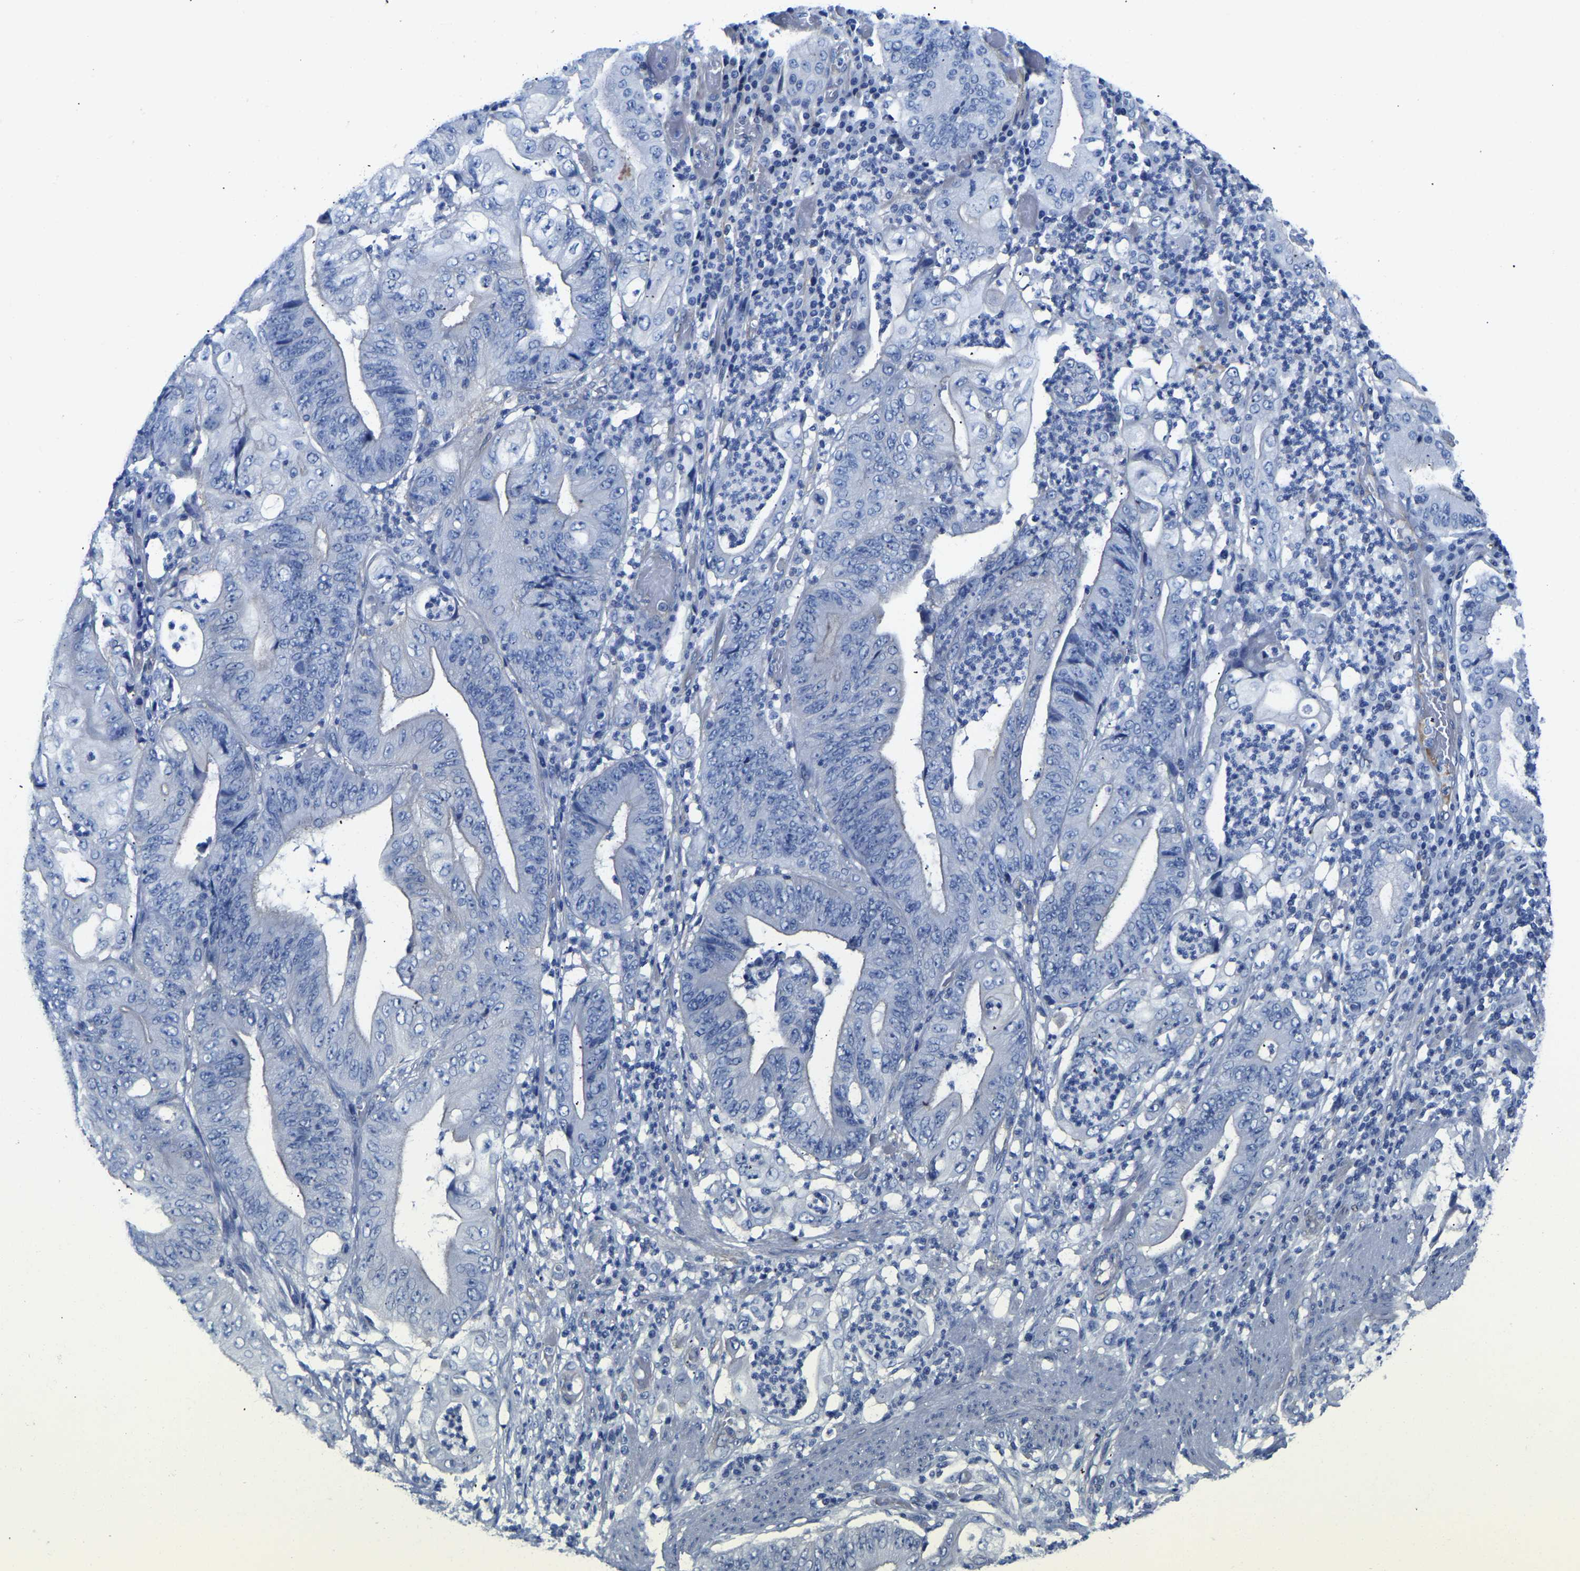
{"staining": {"intensity": "negative", "quantity": "none", "location": "none"}, "tissue": "stomach cancer", "cell_type": "Tumor cells", "image_type": "cancer", "snomed": [{"axis": "morphology", "description": "Adenocarcinoma, NOS"}, {"axis": "topography", "description": "Stomach"}], "caption": "Immunohistochemistry of human stomach cancer (adenocarcinoma) displays no expression in tumor cells.", "gene": "UPK3A", "patient": {"sex": "female", "age": 73}}